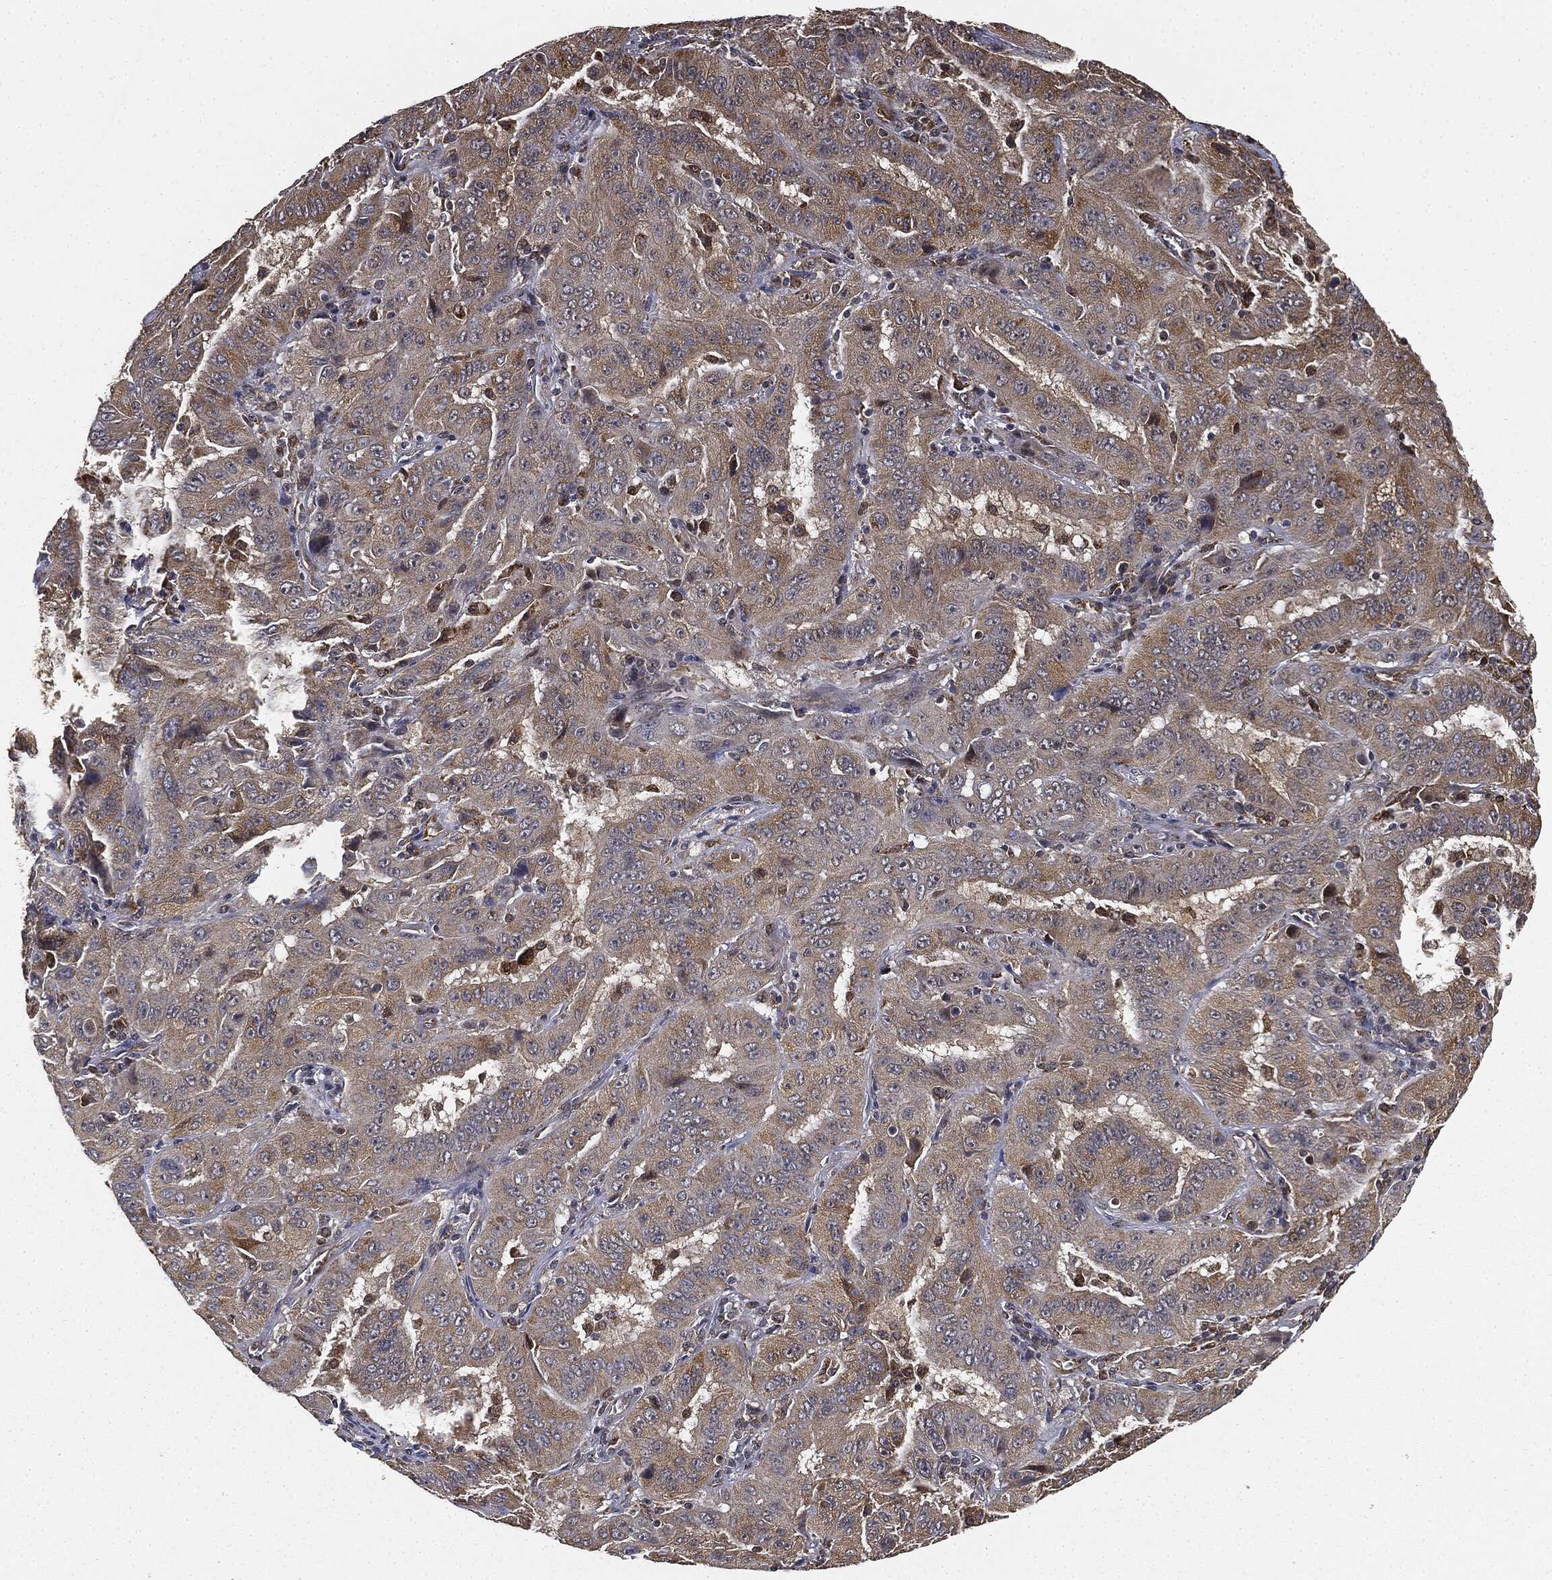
{"staining": {"intensity": "weak", "quantity": ">75%", "location": "cytoplasmic/membranous"}, "tissue": "pancreatic cancer", "cell_type": "Tumor cells", "image_type": "cancer", "snomed": [{"axis": "morphology", "description": "Adenocarcinoma, NOS"}, {"axis": "topography", "description": "Pancreas"}], "caption": "A low amount of weak cytoplasmic/membranous staining is seen in about >75% of tumor cells in pancreatic cancer tissue. The staining was performed using DAB to visualize the protein expression in brown, while the nuclei were stained in blue with hematoxylin (Magnification: 20x).", "gene": "MIER2", "patient": {"sex": "male", "age": 63}}